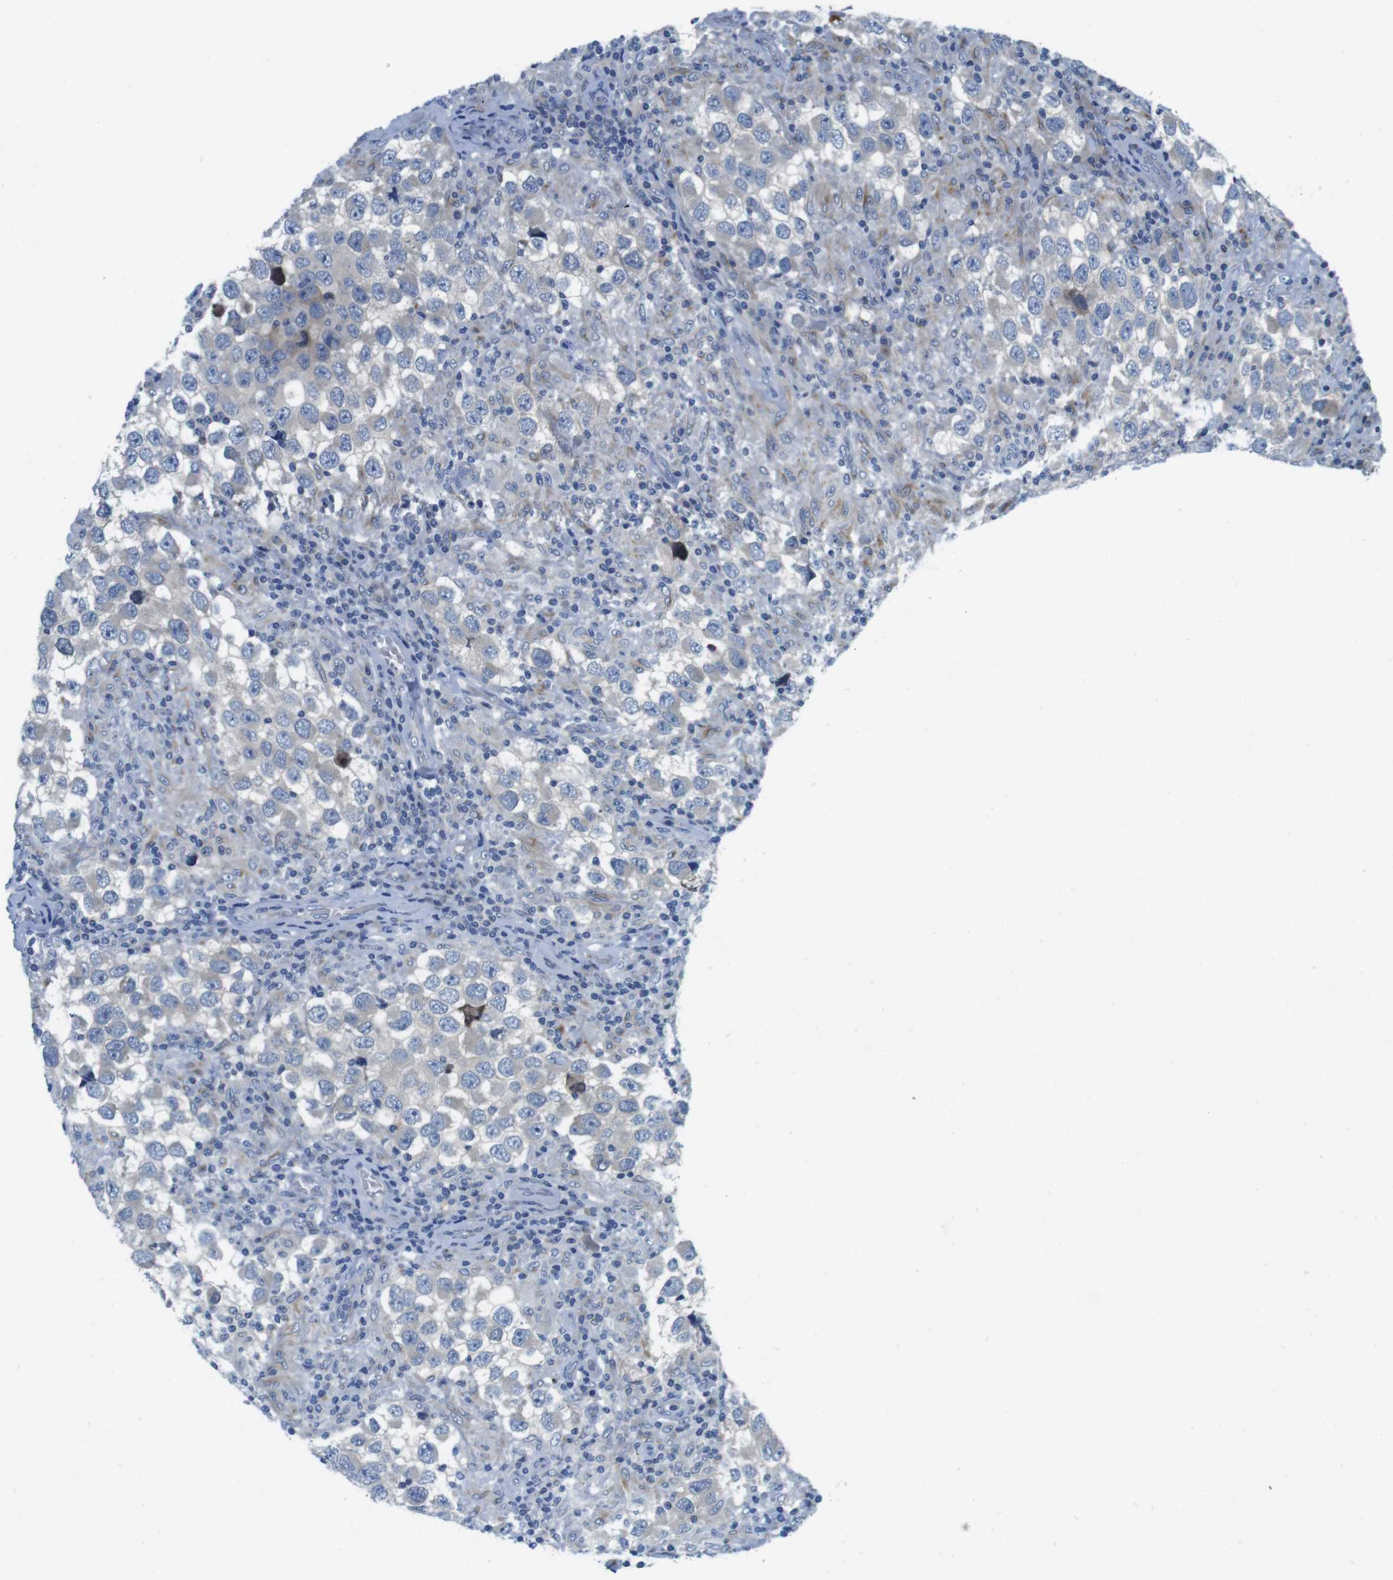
{"staining": {"intensity": "negative", "quantity": "none", "location": "none"}, "tissue": "testis cancer", "cell_type": "Tumor cells", "image_type": "cancer", "snomed": [{"axis": "morphology", "description": "Carcinoma, Embryonal, NOS"}, {"axis": "topography", "description": "Testis"}], "caption": "This is an immunohistochemistry (IHC) image of human testis cancer (embryonal carcinoma). There is no positivity in tumor cells.", "gene": "CASP2", "patient": {"sex": "male", "age": 21}}